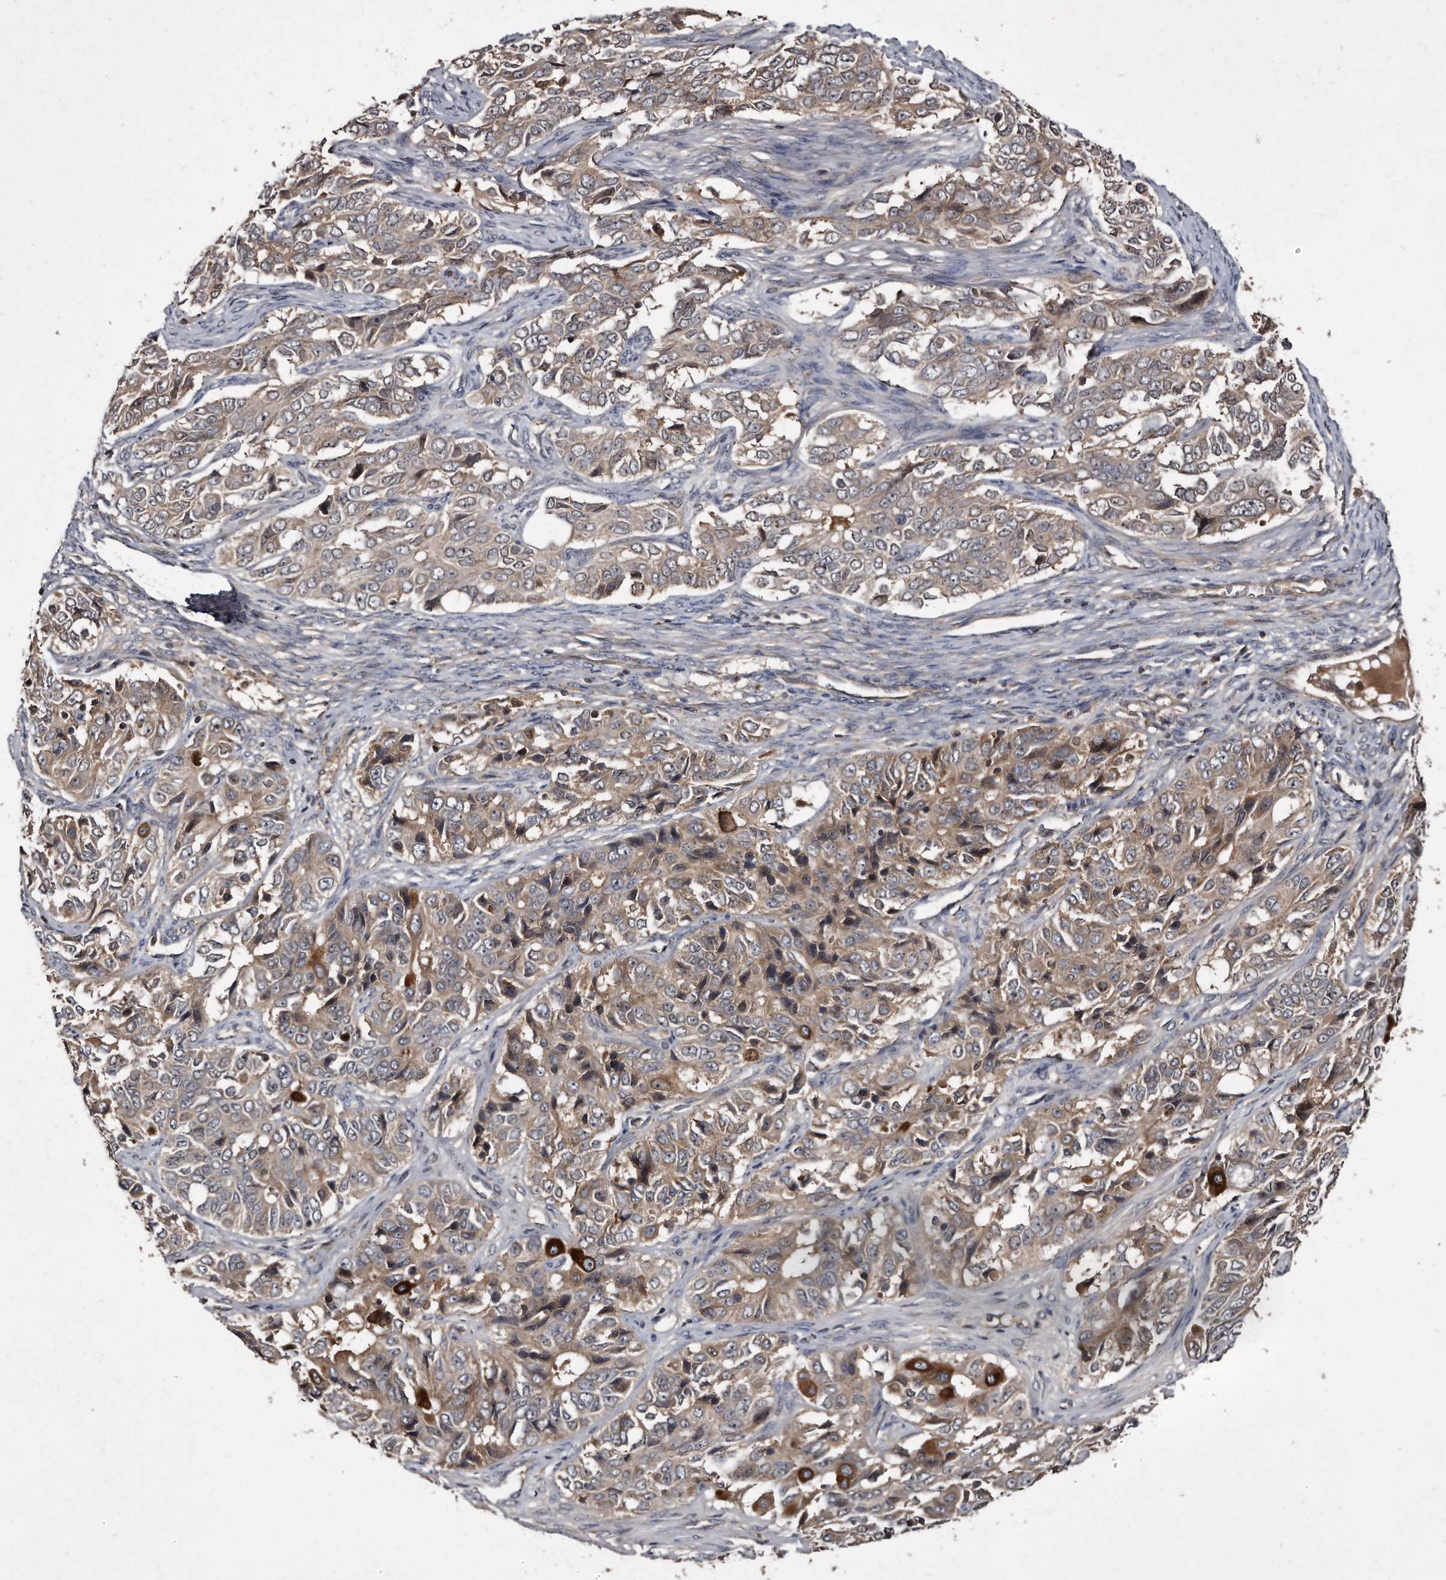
{"staining": {"intensity": "moderate", "quantity": "25%-75%", "location": "cytoplasmic/membranous"}, "tissue": "ovarian cancer", "cell_type": "Tumor cells", "image_type": "cancer", "snomed": [{"axis": "morphology", "description": "Carcinoma, endometroid"}, {"axis": "topography", "description": "Ovary"}], "caption": "Immunohistochemical staining of human ovarian cancer shows medium levels of moderate cytoplasmic/membranous staining in about 25%-75% of tumor cells. (DAB IHC, brown staining for protein, blue staining for nuclei).", "gene": "FAM136A", "patient": {"sex": "female", "age": 51}}